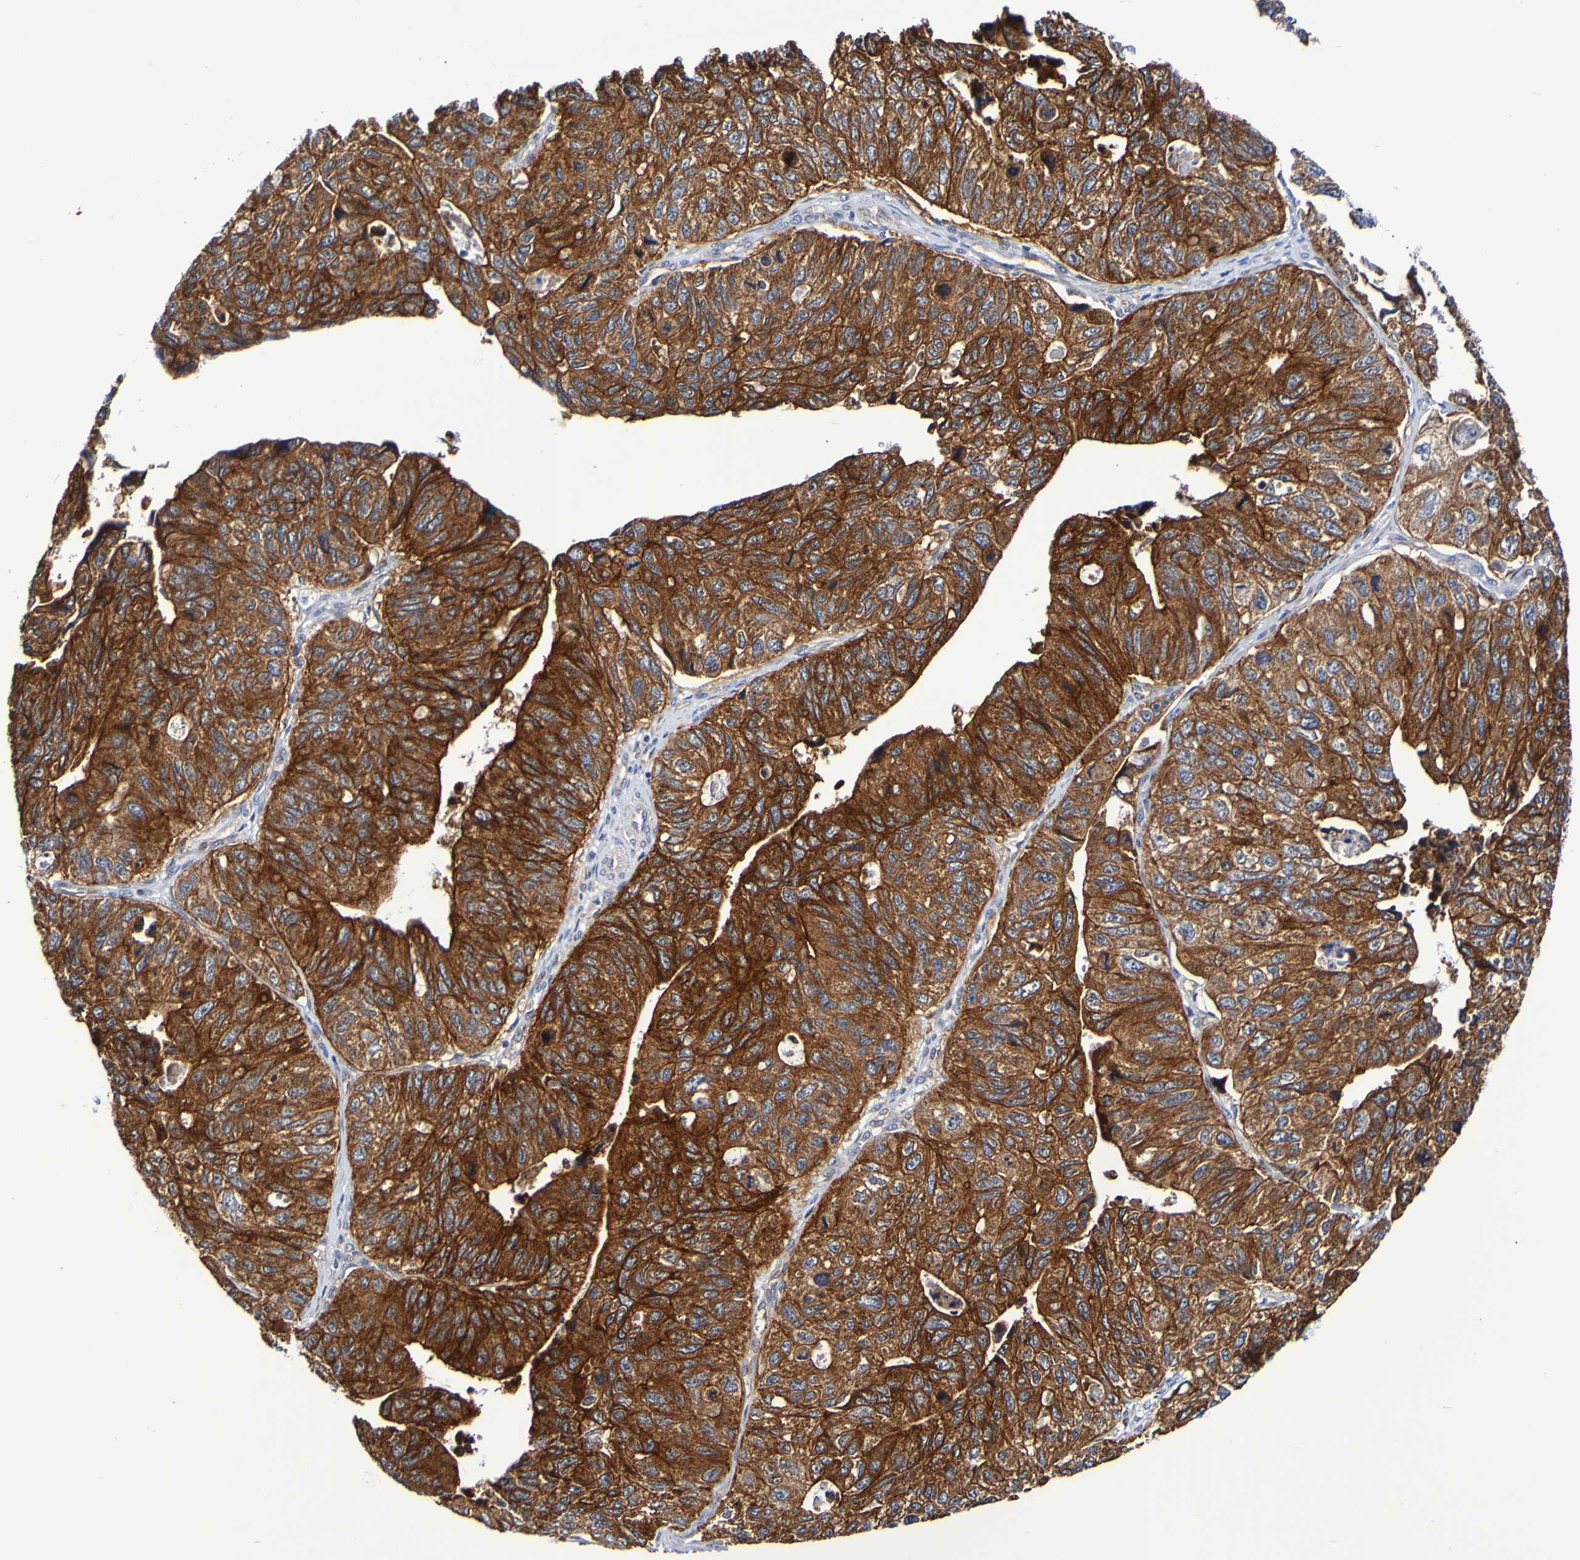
{"staining": {"intensity": "strong", "quantity": ">75%", "location": "cytoplasmic/membranous"}, "tissue": "stomach cancer", "cell_type": "Tumor cells", "image_type": "cancer", "snomed": [{"axis": "morphology", "description": "Adenocarcinoma, NOS"}, {"axis": "topography", "description": "Stomach"}], "caption": "Human stomach cancer (adenocarcinoma) stained with a protein marker demonstrates strong staining in tumor cells.", "gene": "GJB1", "patient": {"sex": "male", "age": 59}}